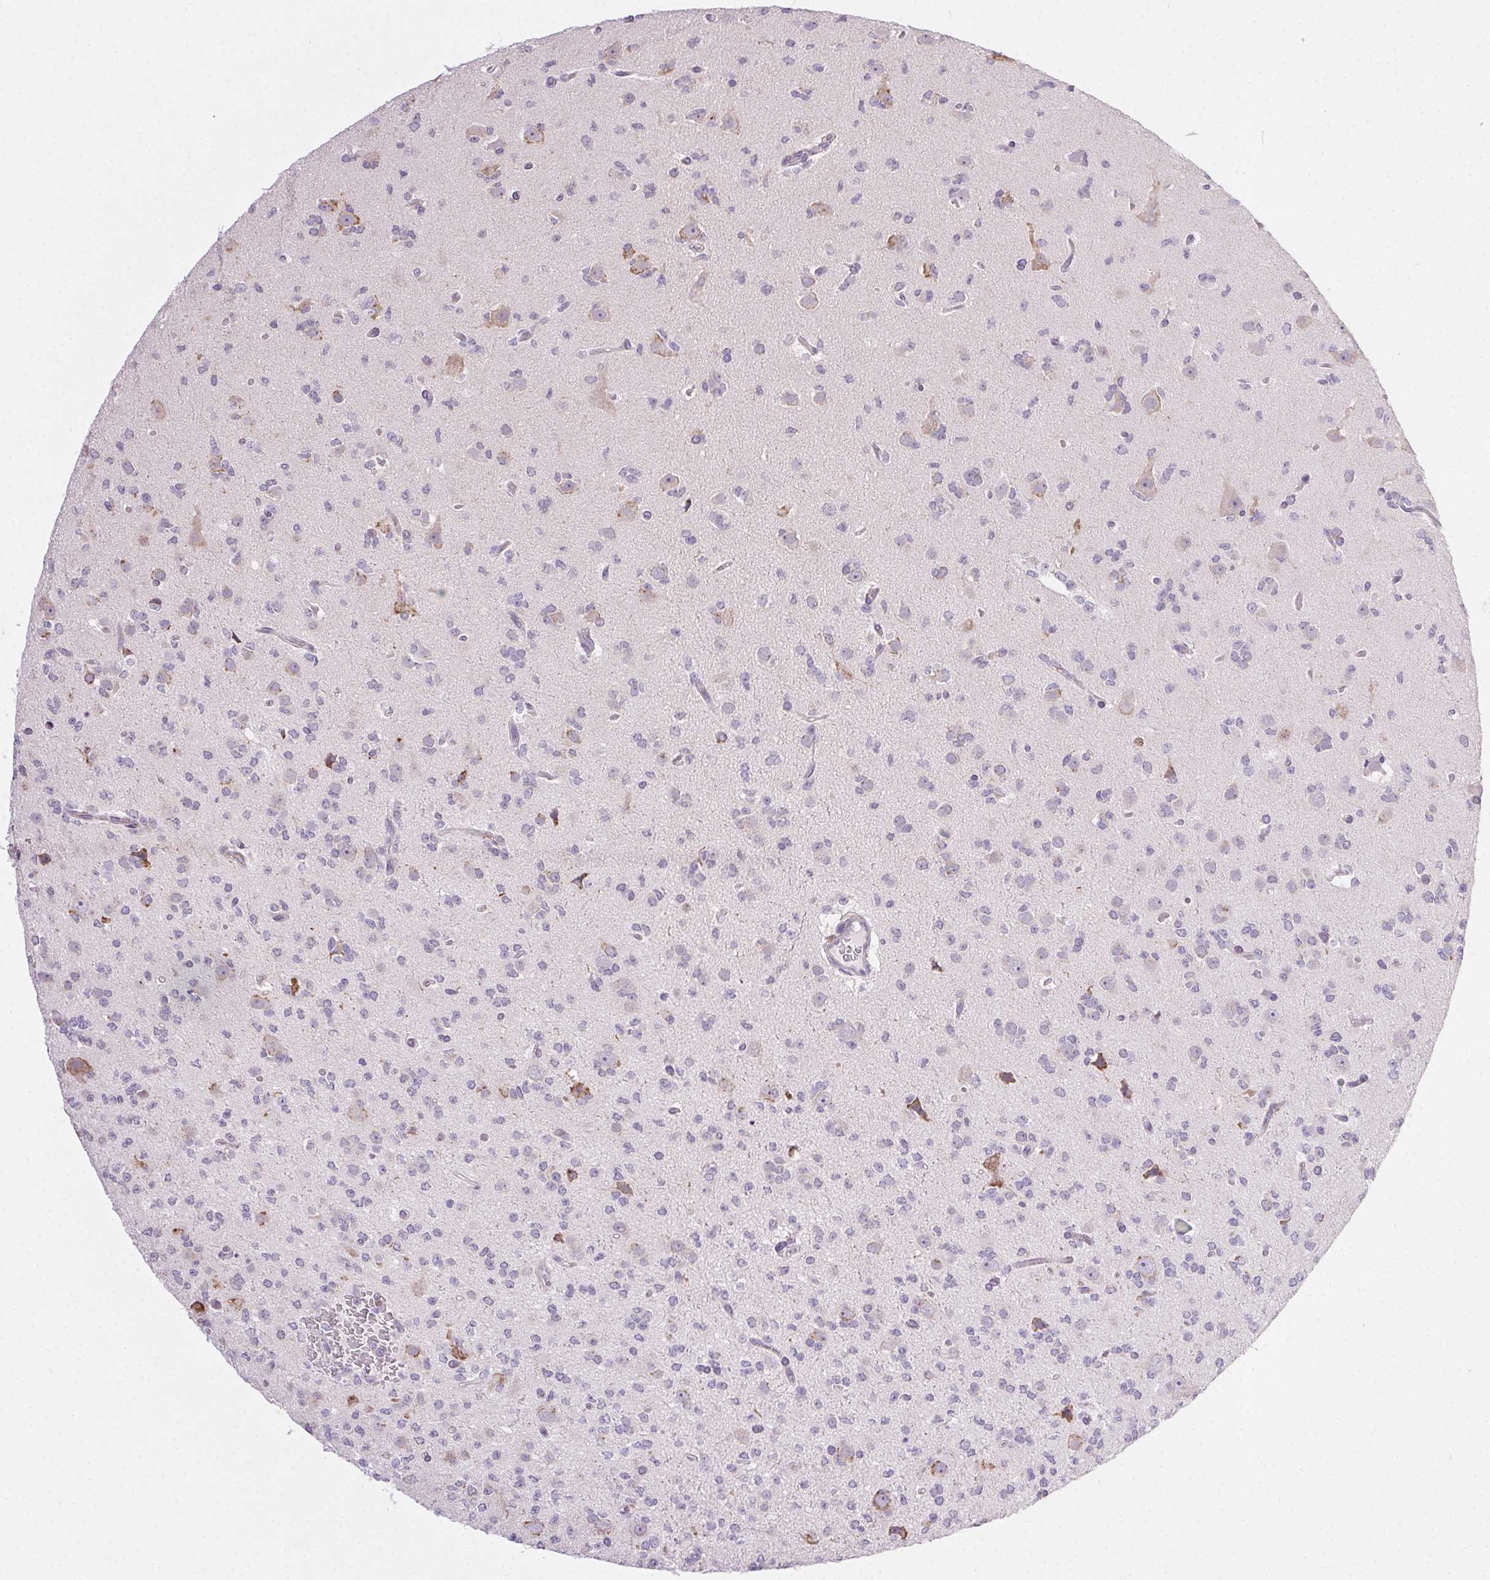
{"staining": {"intensity": "negative", "quantity": "none", "location": "none"}, "tissue": "glioma", "cell_type": "Tumor cells", "image_type": "cancer", "snomed": [{"axis": "morphology", "description": "Glioma, malignant, Low grade"}, {"axis": "topography", "description": "Brain"}], "caption": "Tumor cells are negative for protein expression in human malignant low-grade glioma. Brightfield microscopy of IHC stained with DAB (3,3'-diaminobenzidine) (brown) and hematoxylin (blue), captured at high magnification.", "gene": "SNX31", "patient": {"sex": "male", "age": 27}}